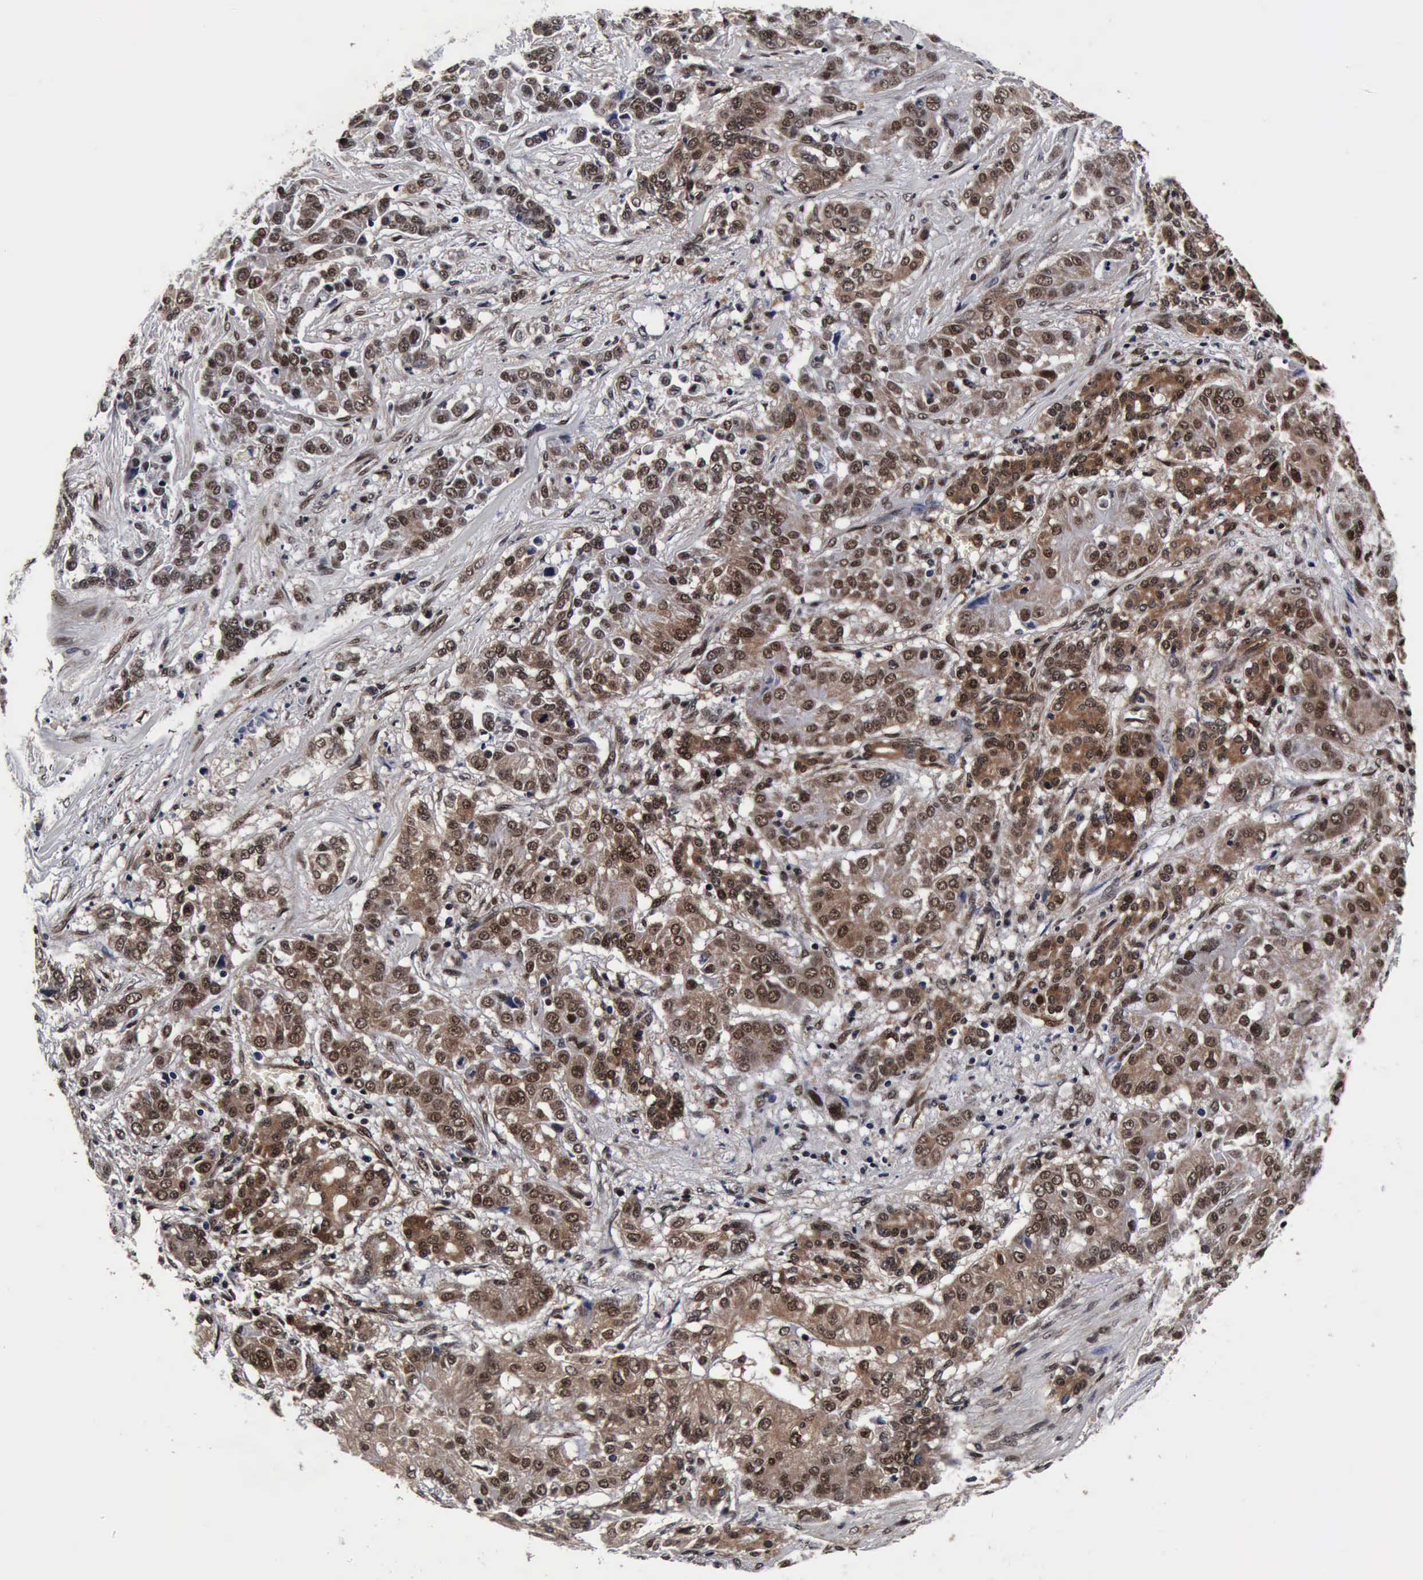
{"staining": {"intensity": "moderate", "quantity": "25%-75%", "location": "cytoplasmic/membranous,nuclear"}, "tissue": "pancreatic cancer", "cell_type": "Tumor cells", "image_type": "cancer", "snomed": [{"axis": "morphology", "description": "Adenocarcinoma, NOS"}, {"axis": "topography", "description": "Pancreas"}], "caption": "About 25%-75% of tumor cells in pancreatic cancer (adenocarcinoma) reveal moderate cytoplasmic/membranous and nuclear protein expression as visualized by brown immunohistochemical staining.", "gene": "UBC", "patient": {"sex": "female", "age": 52}}